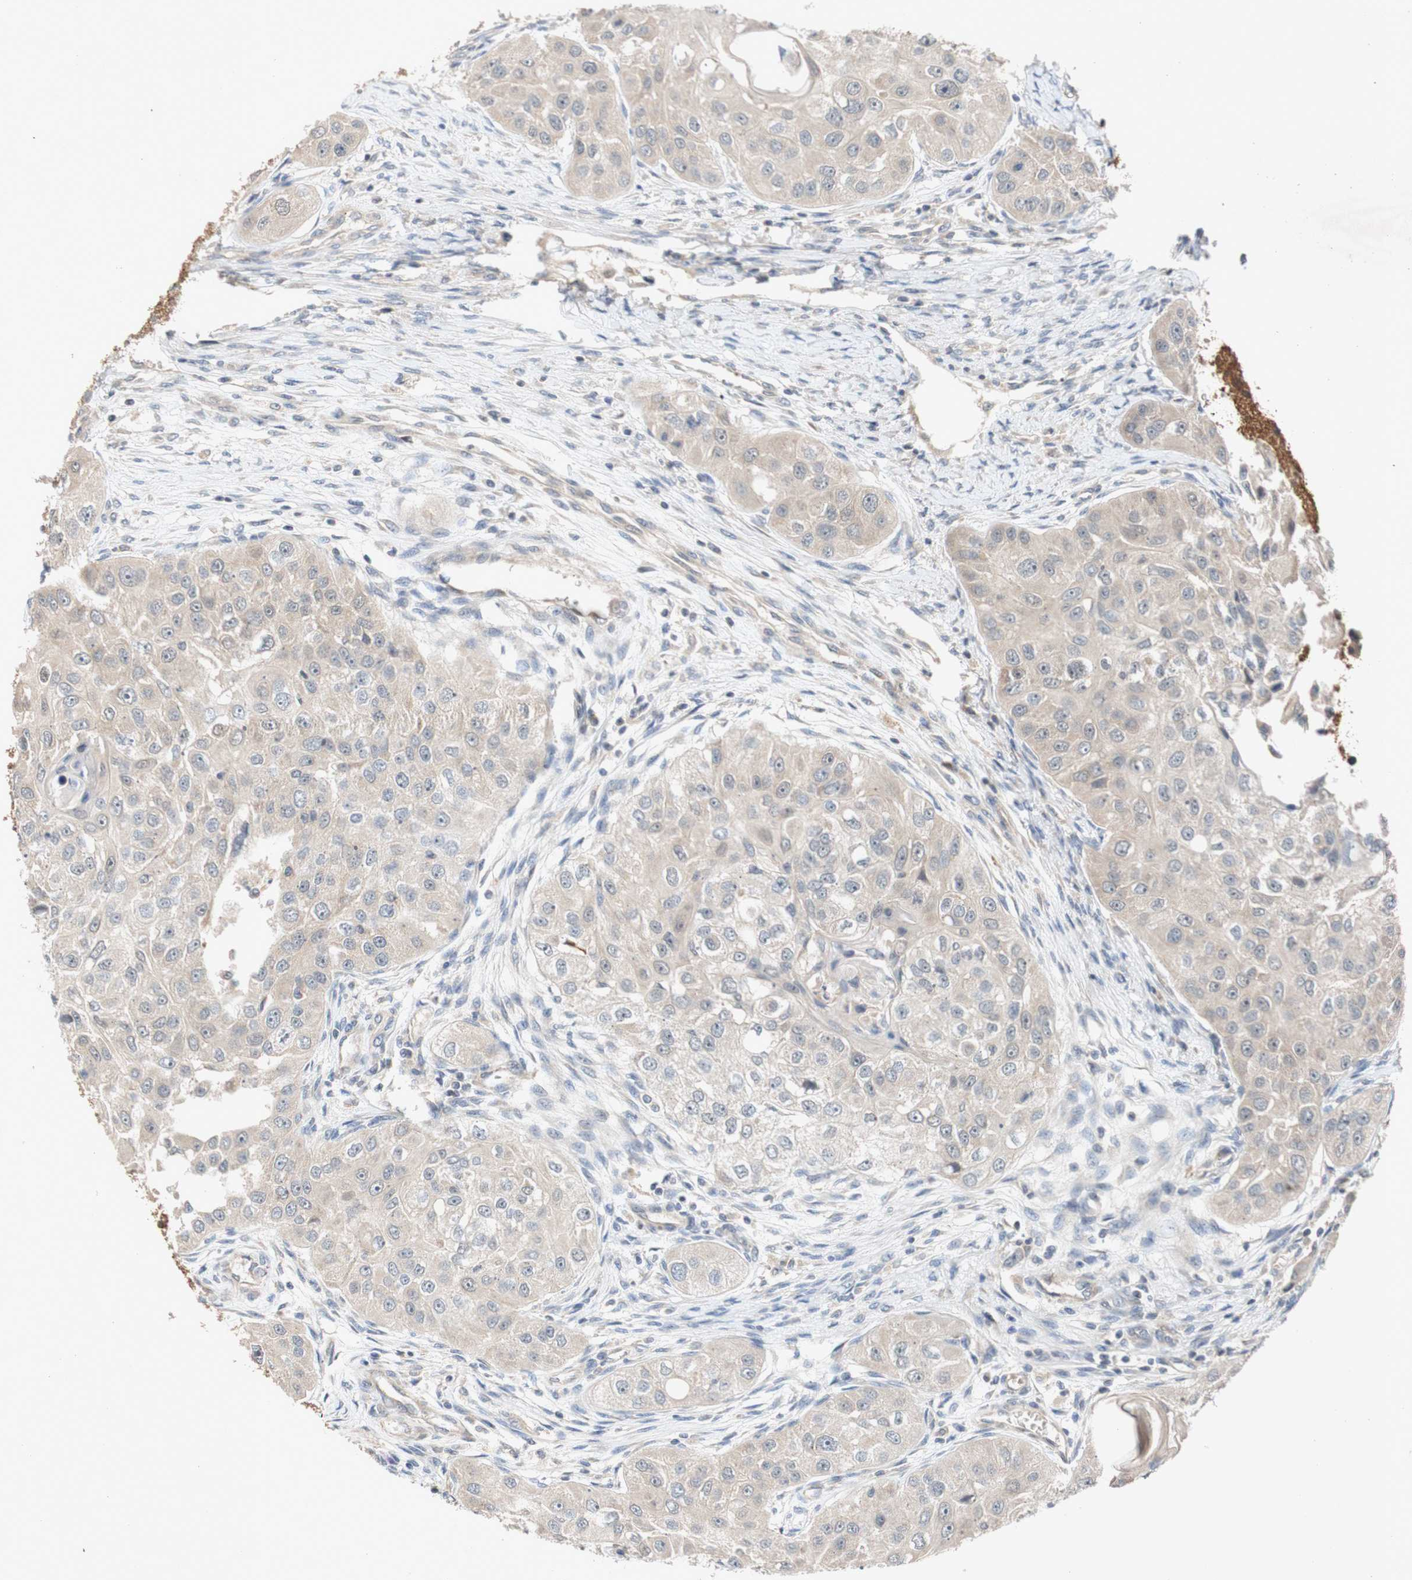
{"staining": {"intensity": "weak", "quantity": ">75%", "location": "cytoplasmic/membranous"}, "tissue": "head and neck cancer", "cell_type": "Tumor cells", "image_type": "cancer", "snomed": [{"axis": "morphology", "description": "Normal tissue, NOS"}, {"axis": "morphology", "description": "Squamous cell carcinoma, NOS"}, {"axis": "topography", "description": "Skeletal muscle"}, {"axis": "topography", "description": "Head-Neck"}], "caption": "Protein analysis of head and neck cancer tissue reveals weak cytoplasmic/membranous staining in about >75% of tumor cells.", "gene": "PIN1", "patient": {"sex": "male", "age": 51}}